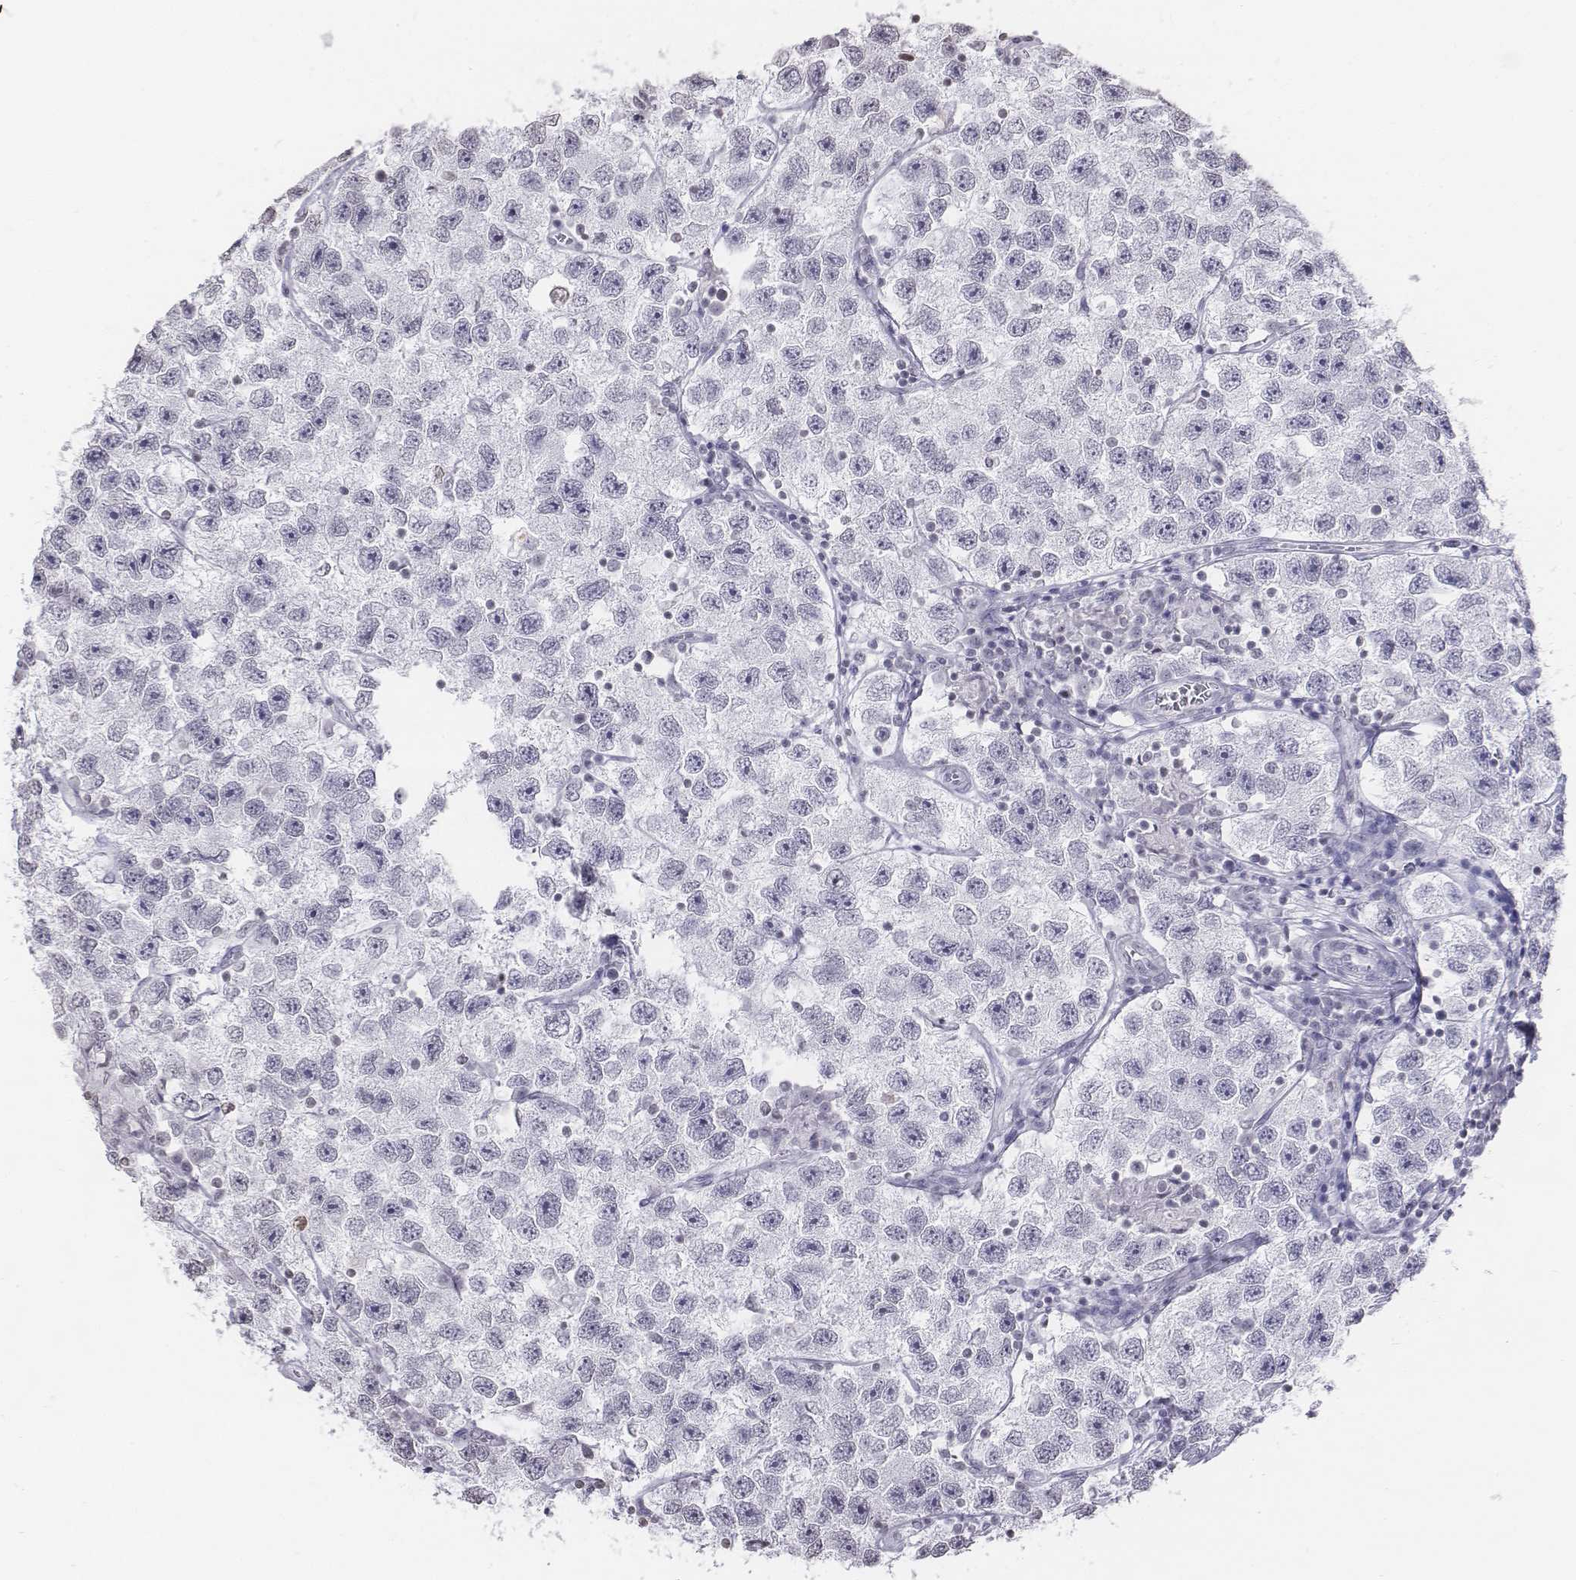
{"staining": {"intensity": "negative", "quantity": "none", "location": "none"}, "tissue": "testis cancer", "cell_type": "Tumor cells", "image_type": "cancer", "snomed": [{"axis": "morphology", "description": "Seminoma, NOS"}, {"axis": "topography", "description": "Testis"}], "caption": "Immunohistochemistry (IHC) photomicrograph of neoplastic tissue: seminoma (testis) stained with DAB (3,3'-diaminobenzidine) displays no significant protein expression in tumor cells.", "gene": "BARHL1", "patient": {"sex": "male", "age": 26}}